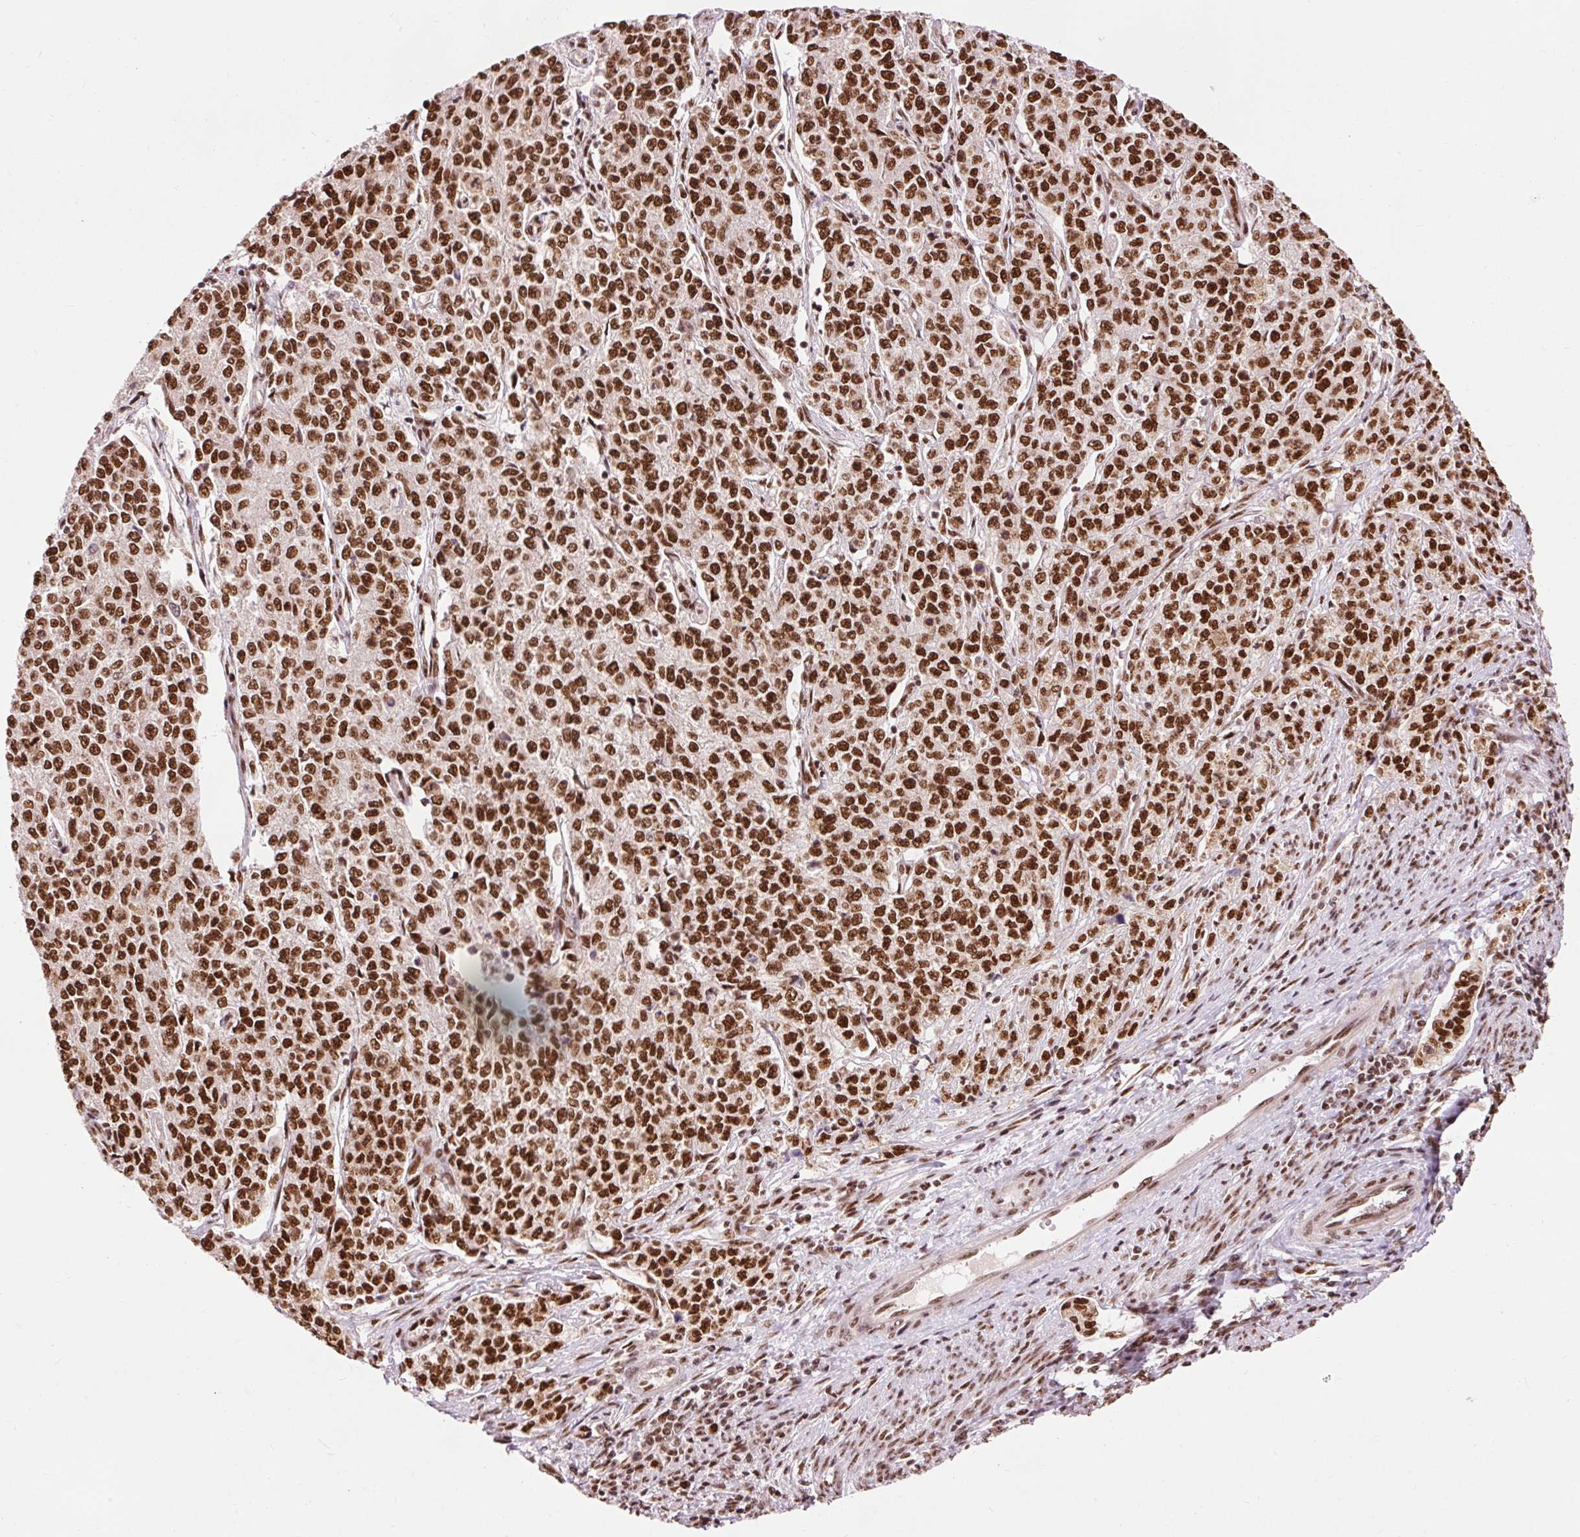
{"staining": {"intensity": "strong", "quantity": ">75%", "location": "nuclear"}, "tissue": "endometrial cancer", "cell_type": "Tumor cells", "image_type": "cancer", "snomed": [{"axis": "morphology", "description": "Adenocarcinoma, NOS"}, {"axis": "topography", "description": "Endometrium"}], "caption": "This histopathology image demonstrates endometrial adenocarcinoma stained with IHC to label a protein in brown. The nuclear of tumor cells show strong positivity for the protein. Nuclei are counter-stained blue.", "gene": "ZBTB44", "patient": {"sex": "female", "age": 50}}